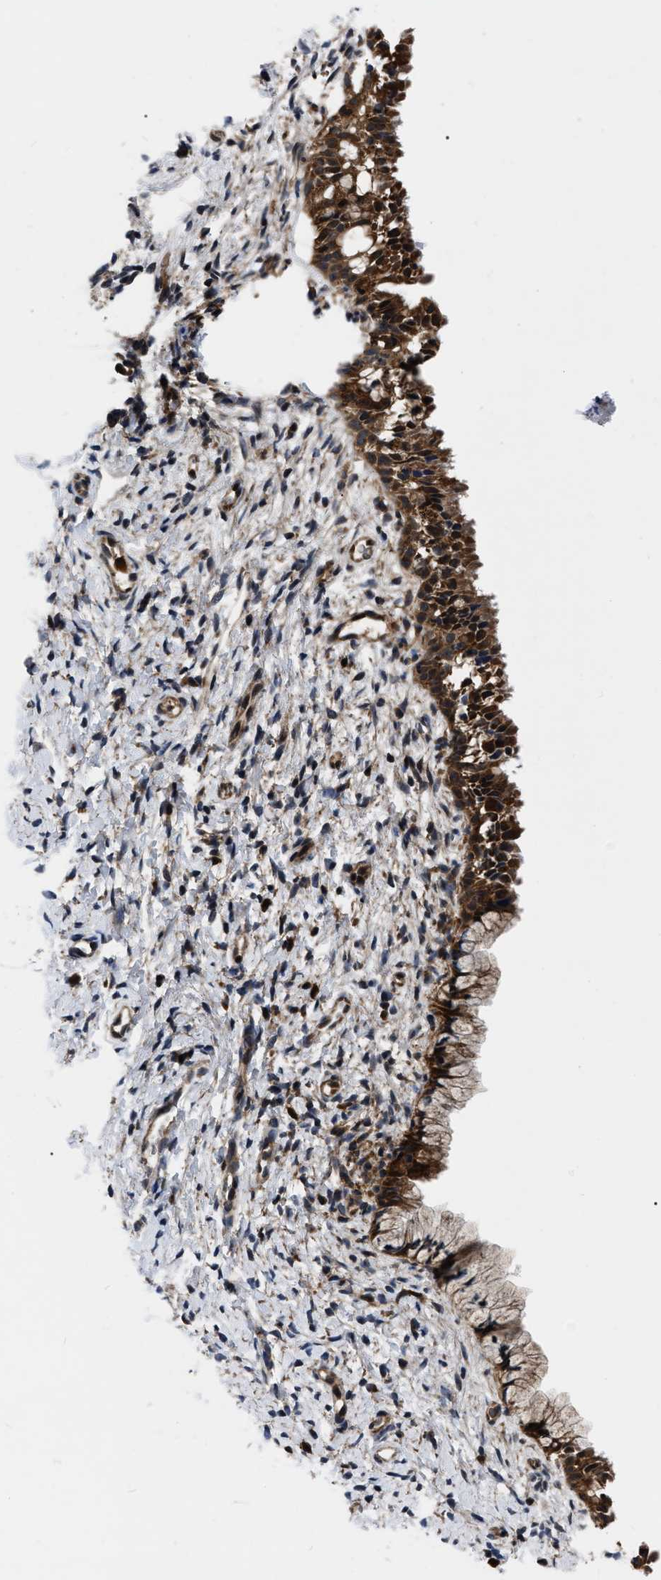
{"staining": {"intensity": "strong", "quantity": "<25%", "location": "cytoplasmic/membranous"}, "tissue": "cervix", "cell_type": "Glandular cells", "image_type": "normal", "snomed": [{"axis": "morphology", "description": "Normal tissue, NOS"}, {"axis": "topography", "description": "Cervix"}], "caption": "Human cervix stained for a protein (brown) demonstrates strong cytoplasmic/membranous positive staining in about <25% of glandular cells.", "gene": "GET4", "patient": {"sex": "female", "age": 72}}